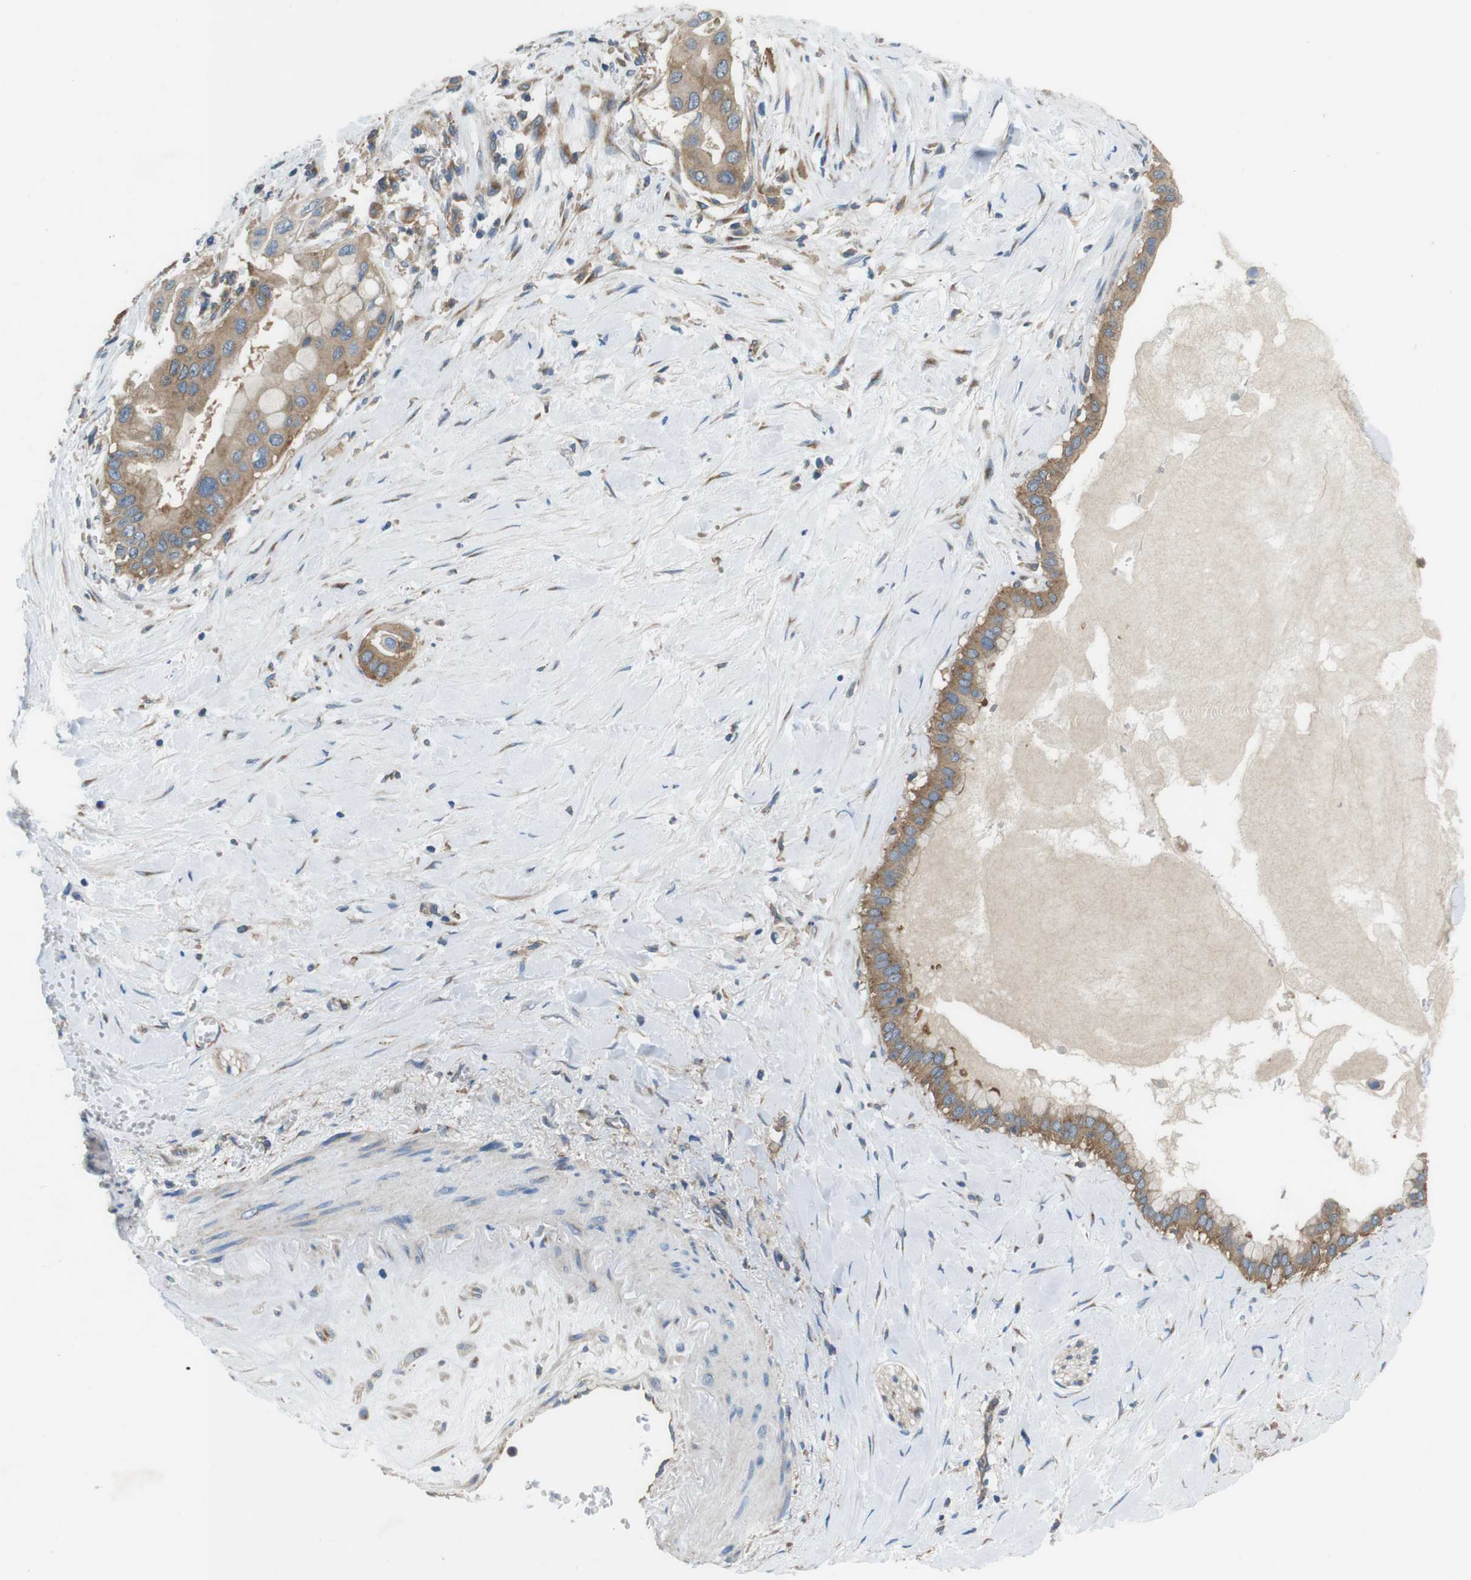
{"staining": {"intensity": "moderate", "quantity": ">75%", "location": "cytoplasmic/membranous"}, "tissue": "pancreatic cancer", "cell_type": "Tumor cells", "image_type": "cancer", "snomed": [{"axis": "morphology", "description": "Adenocarcinoma, NOS"}, {"axis": "topography", "description": "Pancreas"}], "caption": "A photomicrograph showing moderate cytoplasmic/membranous expression in about >75% of tumor cells in pancreatic adenocarcinoma, as visualized by brown immunohistochemical staining.", "gene": "DENND4C", "patient": {"sex": "male", "age": 55}}